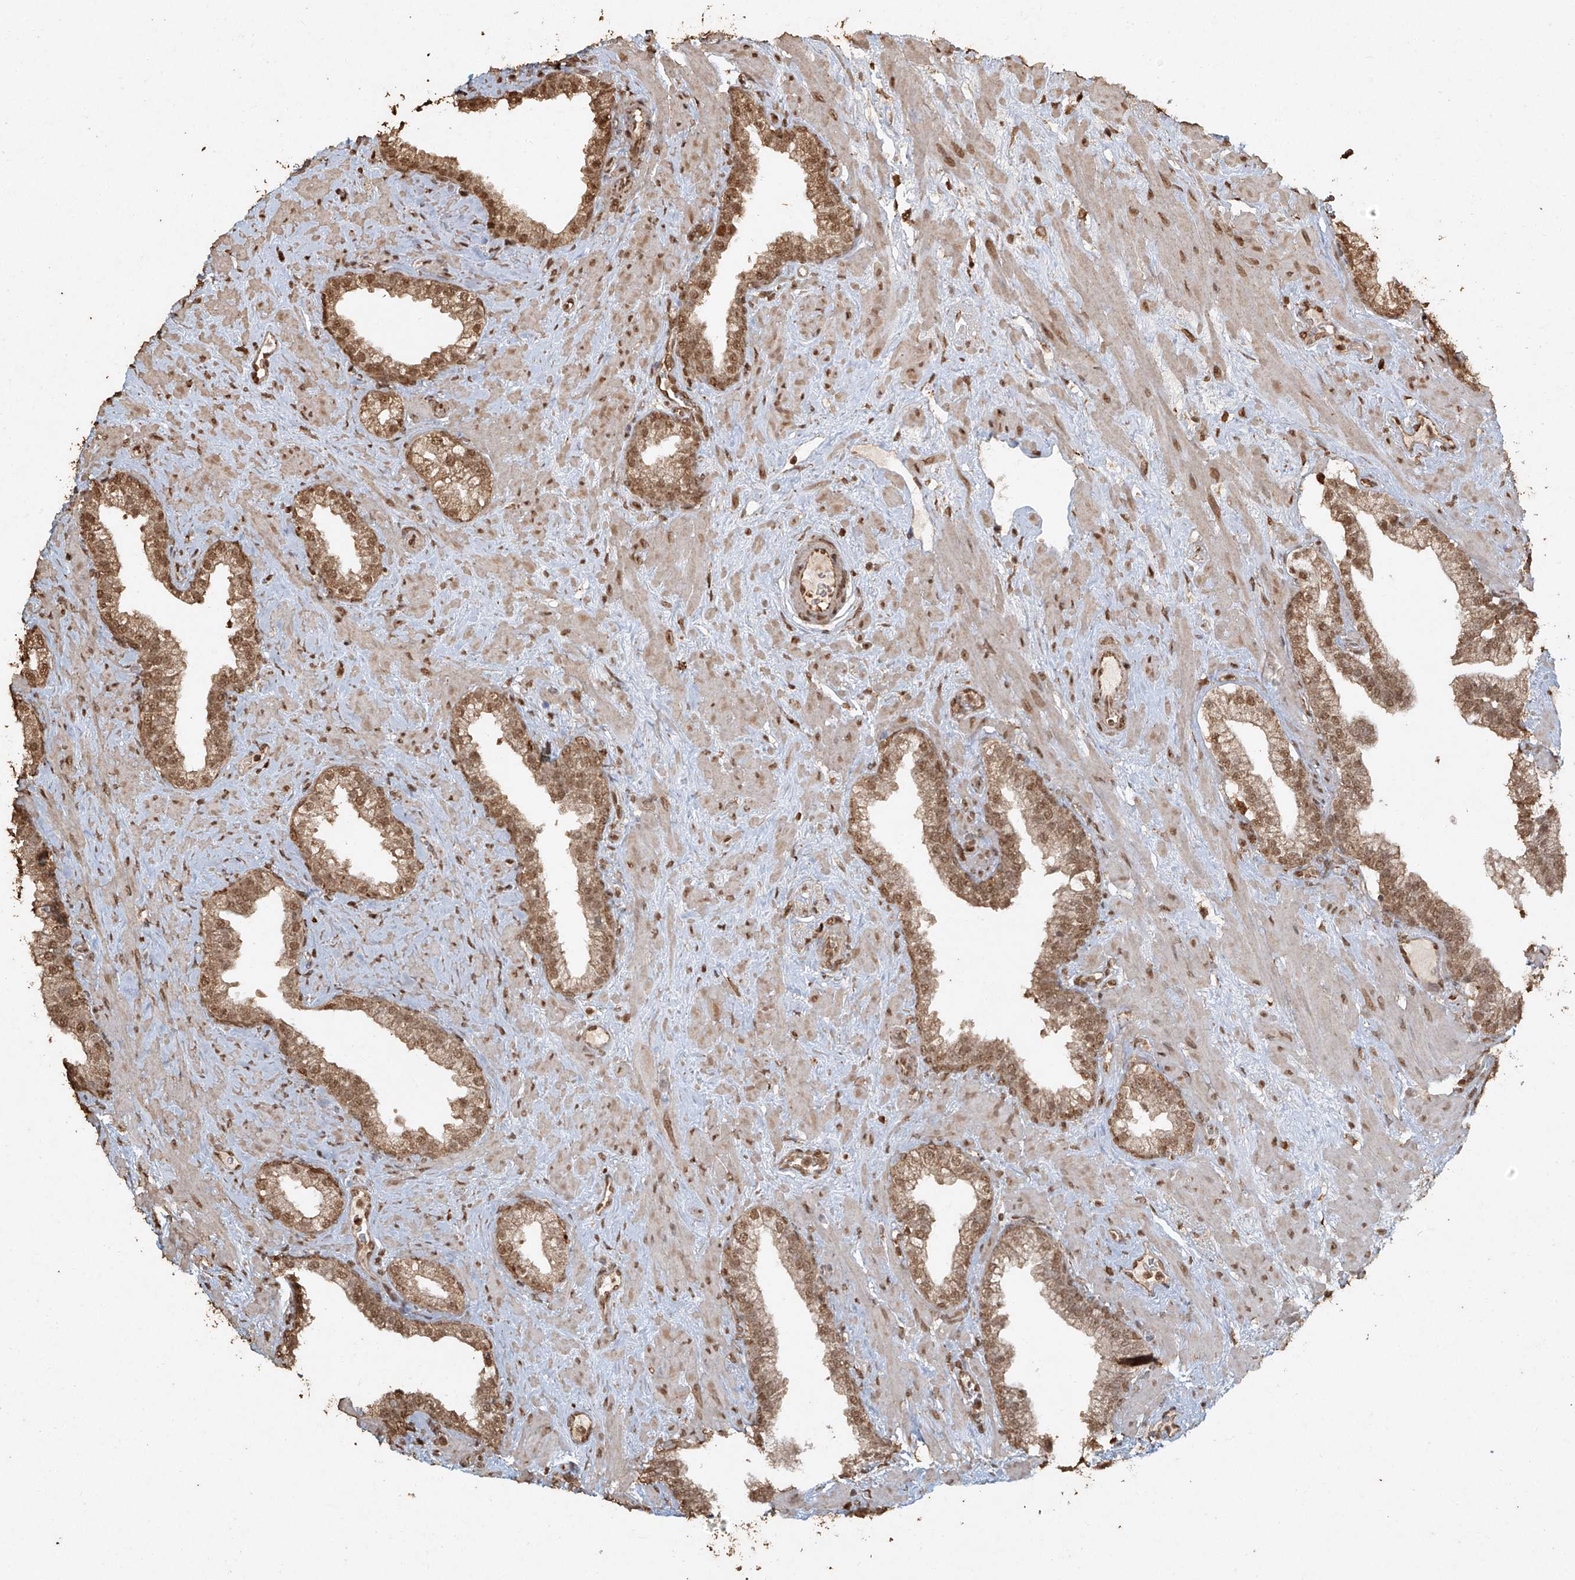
{"staining": {"intensity": "moderate", "quantity": ">75%", "location": "cytoplasmic/membranous,nuclear"}, "tissue": "prostate", "cell_type": "Glandular cells", "image_type": "normal", "snomed": [{"axis": "morphology", "description": "Normal tissue, NOS"}, {"axis": "morphology", "description": "Urothelial carcinoma, Low grade"}, {"axis": "topography", "description": "Urinary bladder"}, {"axis": "topography", "description": "Prostate"}], "caption": "Immunohistochemical staining of benign prostate shows >75% levels of moderate cytoplasmic/membranous,nuclear protein staining in approximately >75% of glandular cells.", "gene": "TIGAR", "patient": {"sex": "male", "age": 60}}